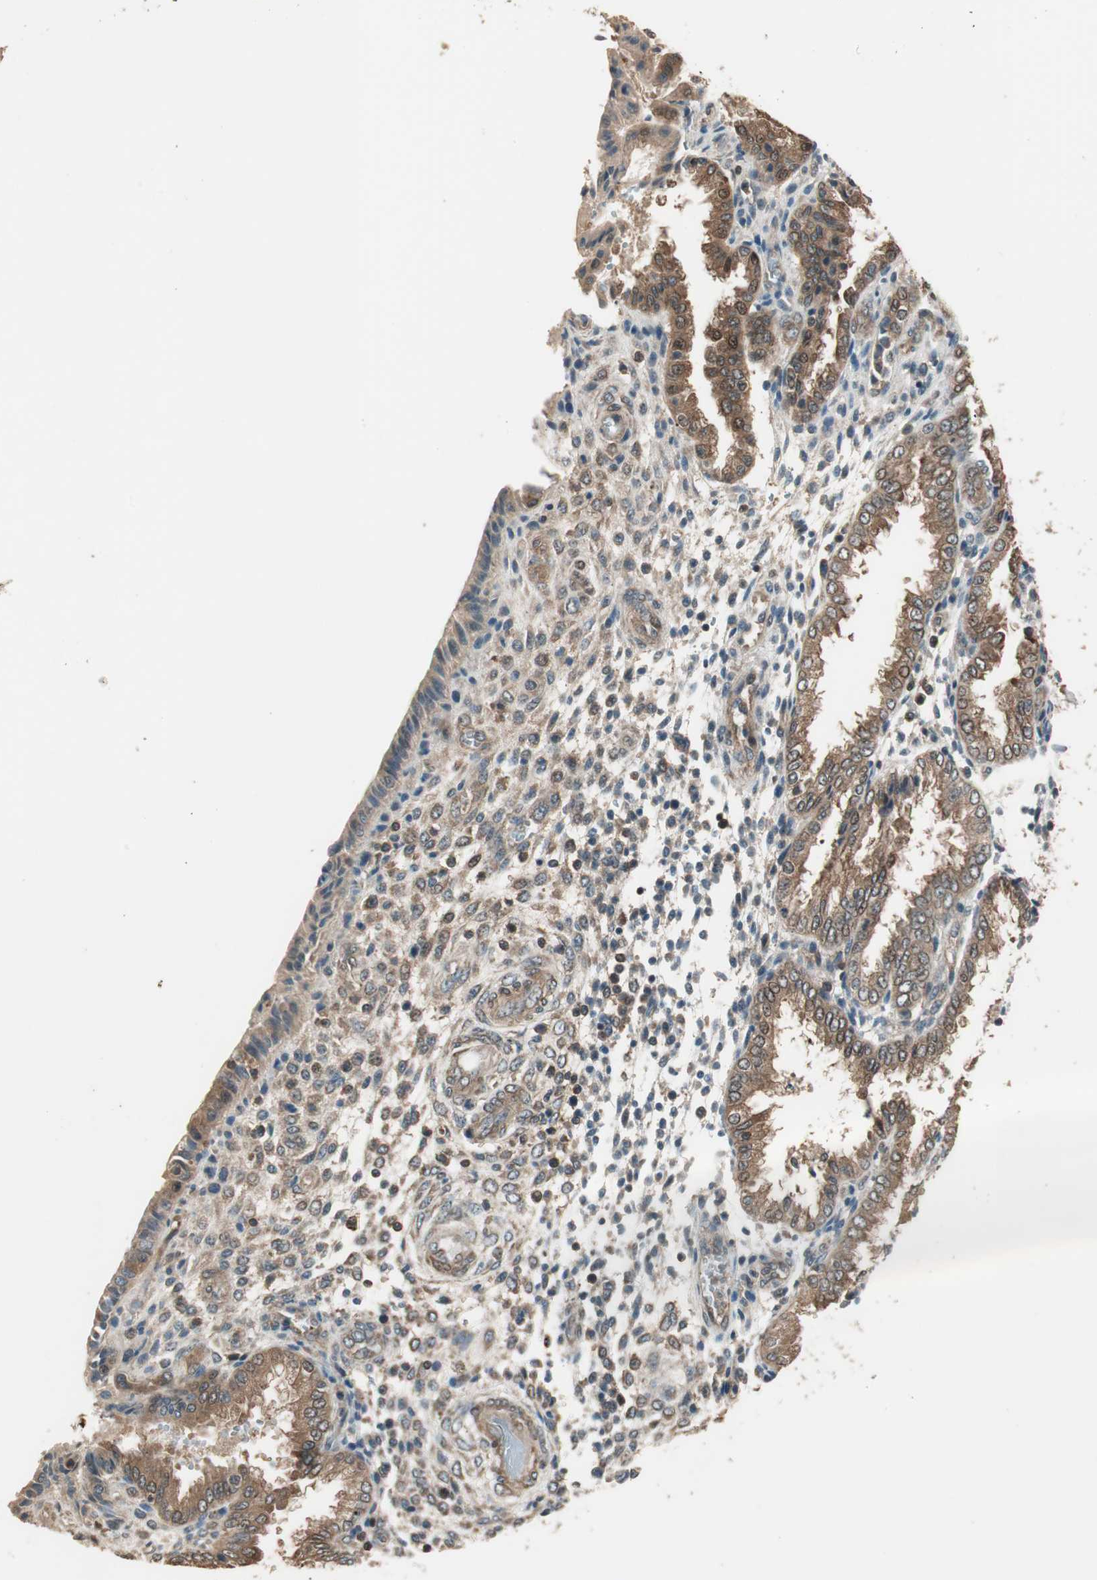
{"staining": {"intensity": "moderate", "quantity": "25%-75%", "location": "cytoplasmic/membranous"}, "tissue": "endometrium", "cell_type": "Cells in endometrial stroma", "image_type": "normal", "snomed": [{"axis": "morphology", "description": "Normal tissue, NOS"}, {"axis": "topography", "description": "Endometrium"}], "caption": "IHC photomicrograph of benign human endometrium stained for a protein (brown), which exhibits medium levels of moderate cytoplasmic/membranous staining in approximately 25%-75% of cells in endometrial stroma.", "gene": "CNOT4", "patient": {"sex": "female", "age": 33}}